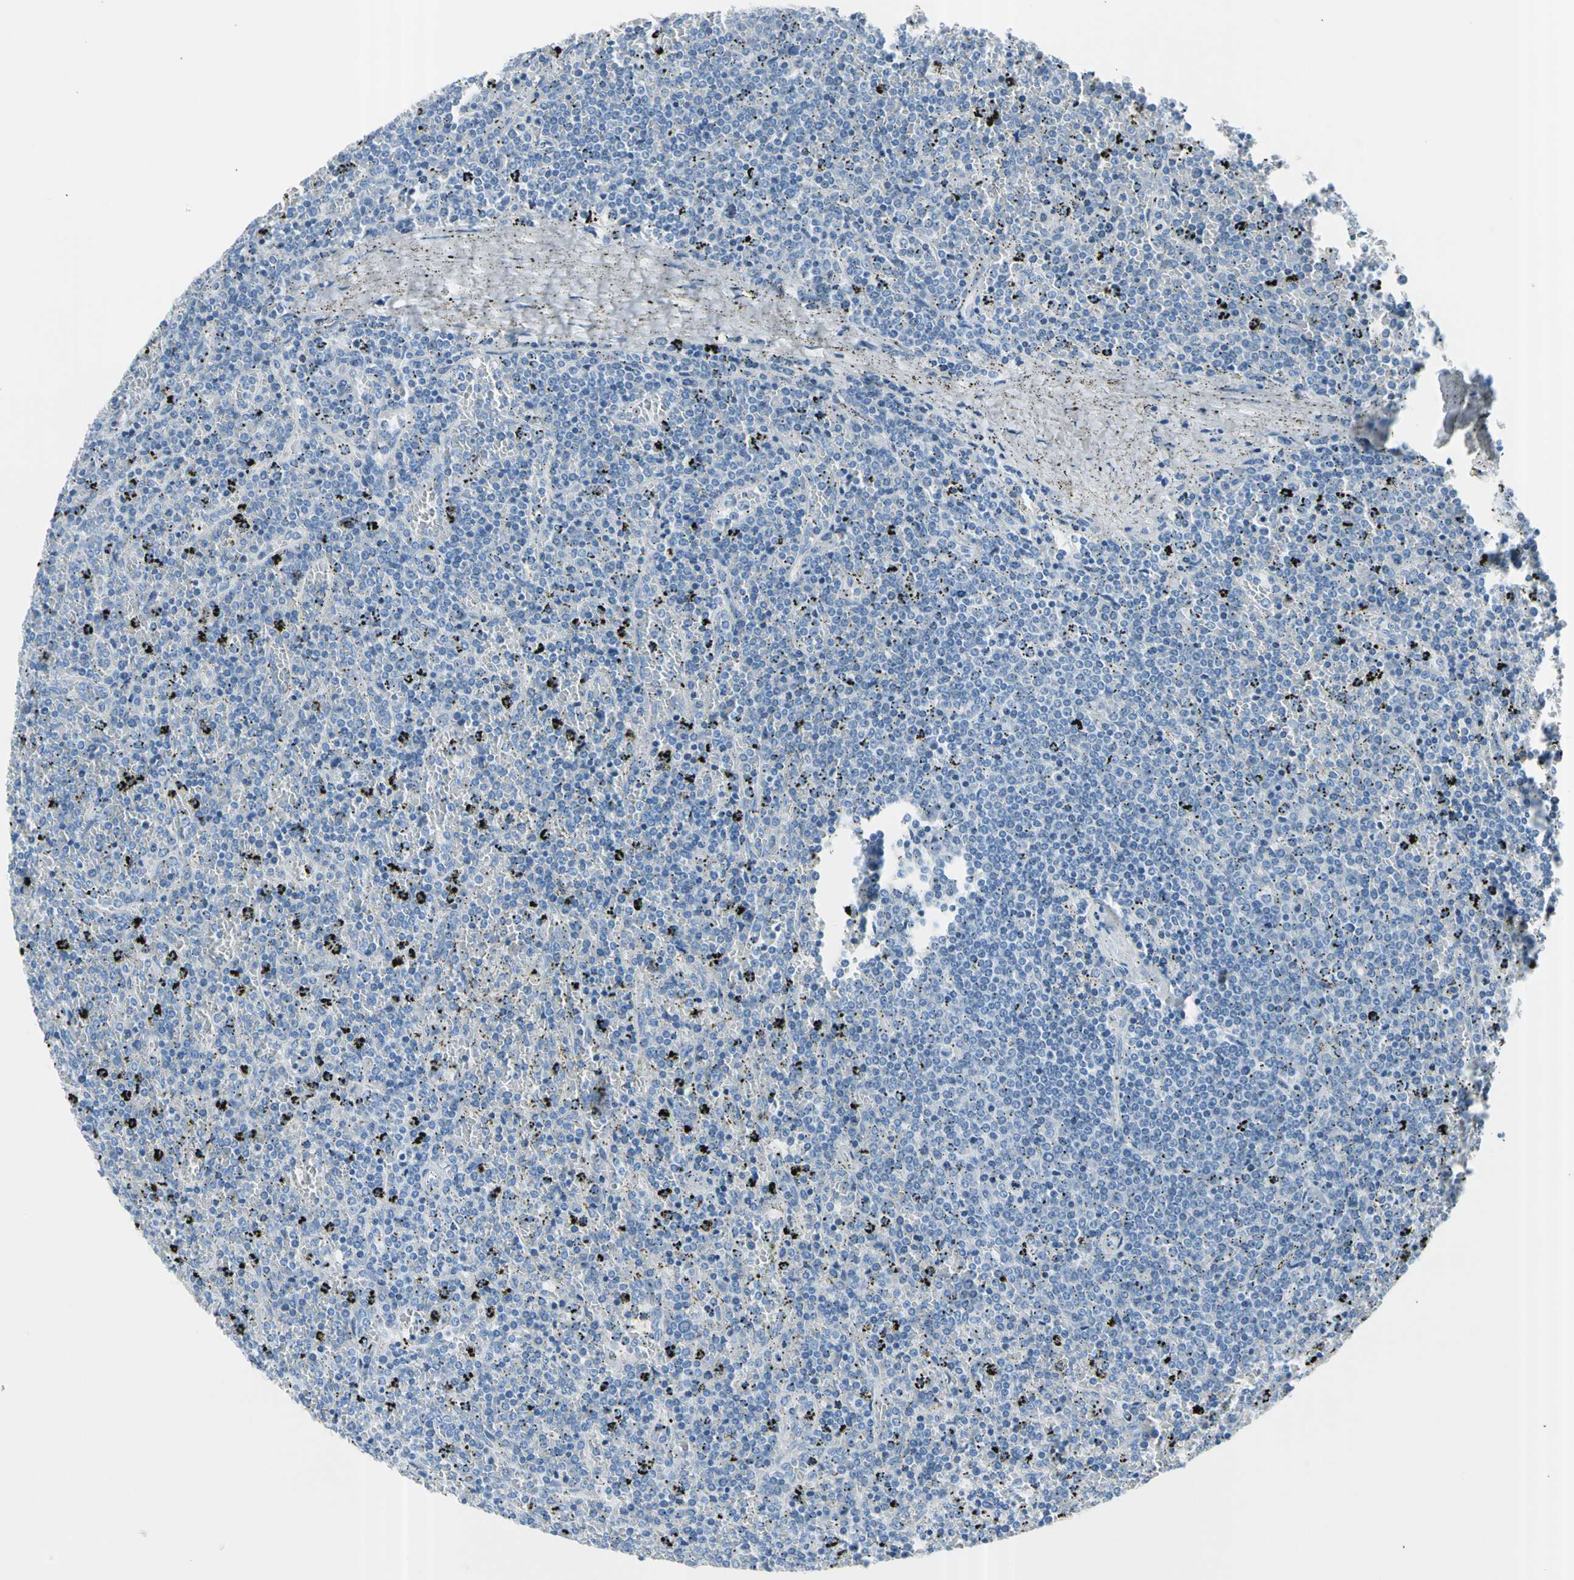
{"staining": {"intensity": "negative", "quantity": "none", "location": "none"}, "tissue": "lymphoma", "cell_type": "Tumor cells", "image_type": "cancer", "snomed": [{"axis": "morphology", "description": "Malignant lymphoma, non-Hodgkin's type, Low grade"}, {"axis": "topography", "description": "Spleen"}], "caption": "Immunohistochemistry of human lymphoma reveals no expression in tumor cells. (Stains: DAB immunohistochemistry (IHC) with hematoxylin counter stain, Microscopy: brightfield microscopy at high magnification).", "gene": "TPO", "patient": {"sex": "female", "age": 77}}